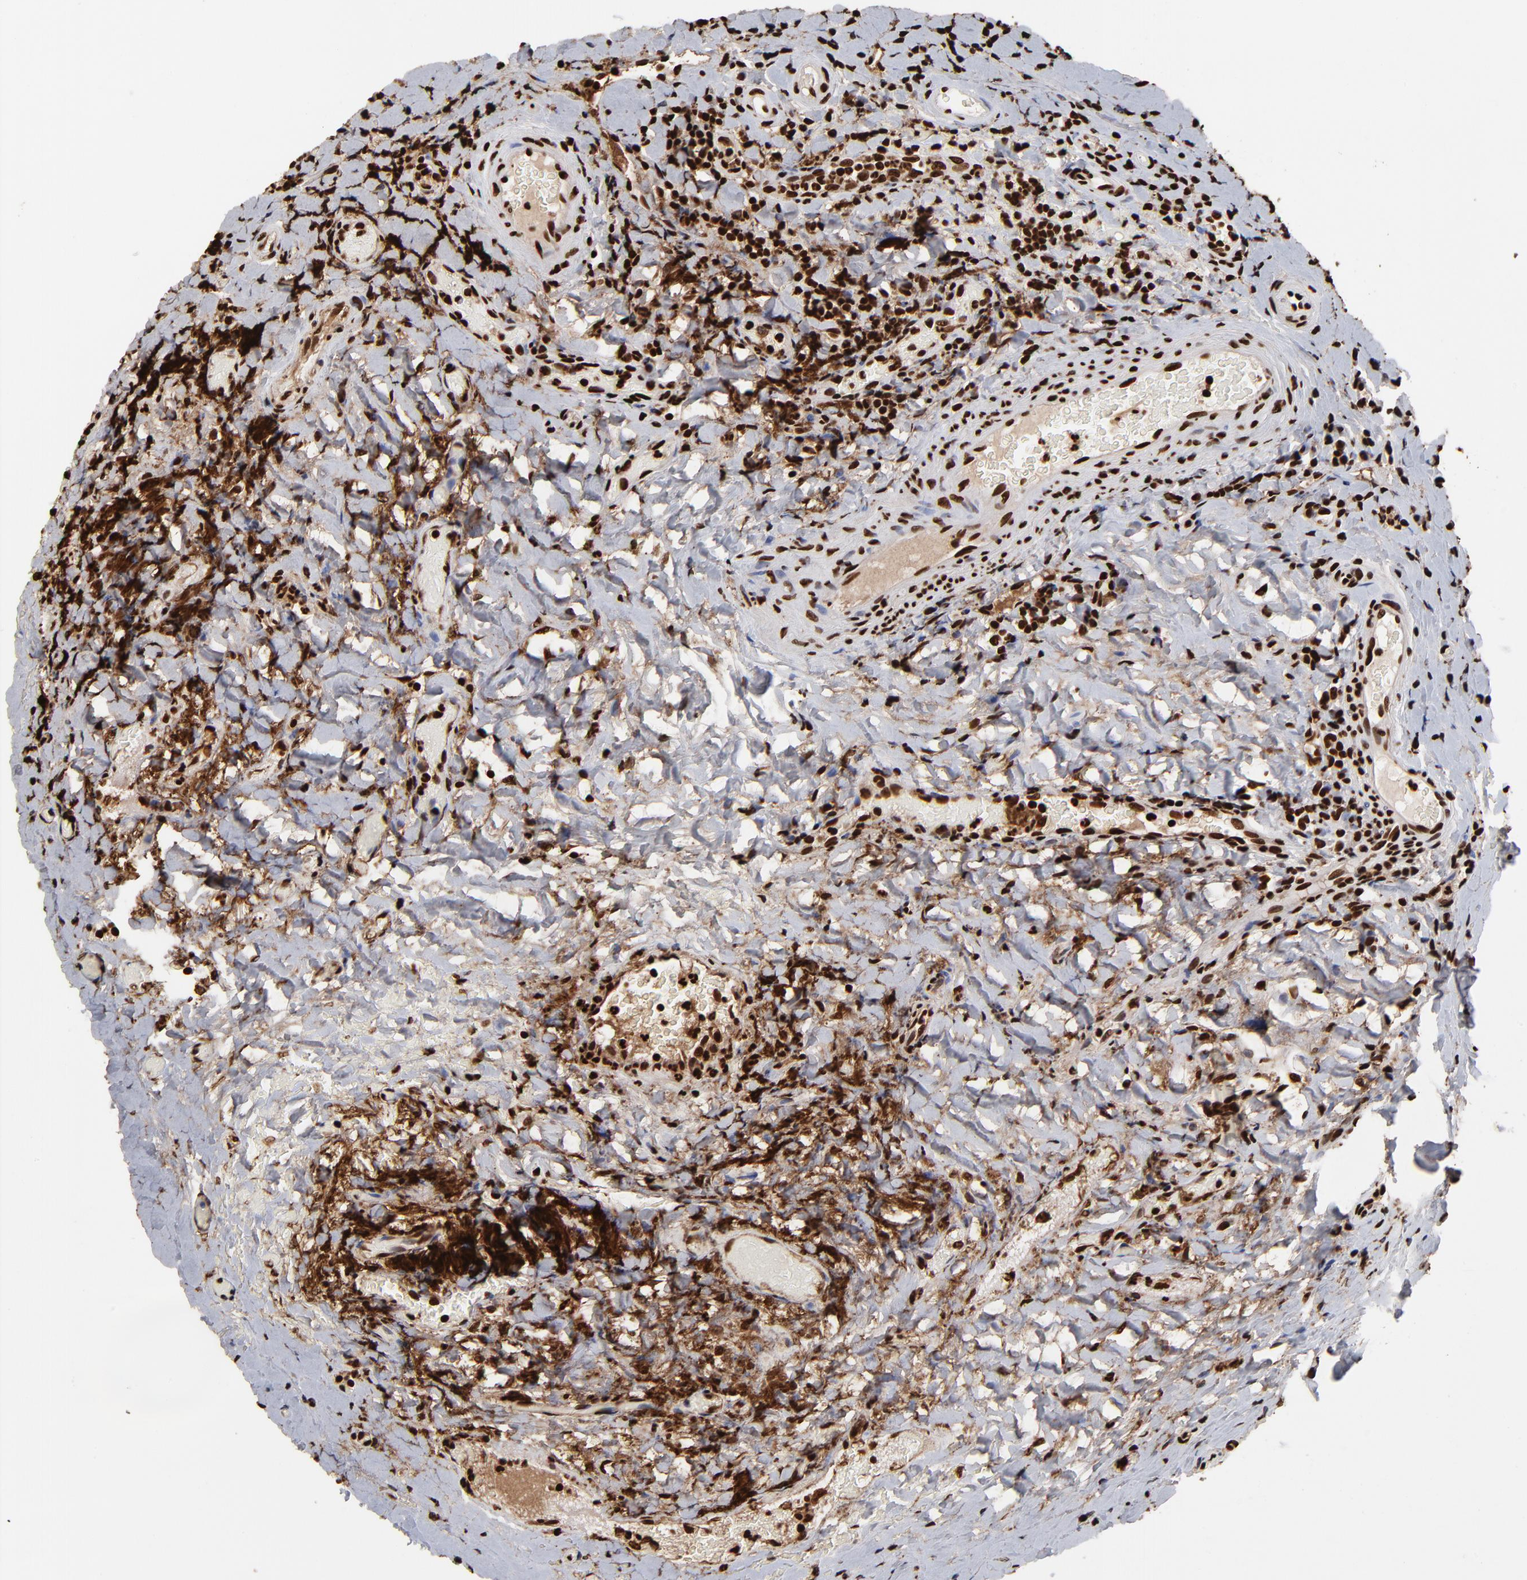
{"staining": {"intensity": "strong", "quantity": ">75%", "location": "nuclear"}, "tissue": "tonsil", "cell_type": "Germinal center cells", "image_type": "normal", "snomed": [{"axis": "morphology", "description": "Normal tissue, NOS"}, {"axis": "topography", "description": "Tonsil"}], "caption": "Brown immunohistochemical staining in normal tonsil exhibits strong nuclear expression in approximately >75% of germinal center cells. (brown staining indicates protein expression, while blue staining denotes nuclei).", "gene": "ZNF544", "patient": {"sex": "male", "age": 17}}